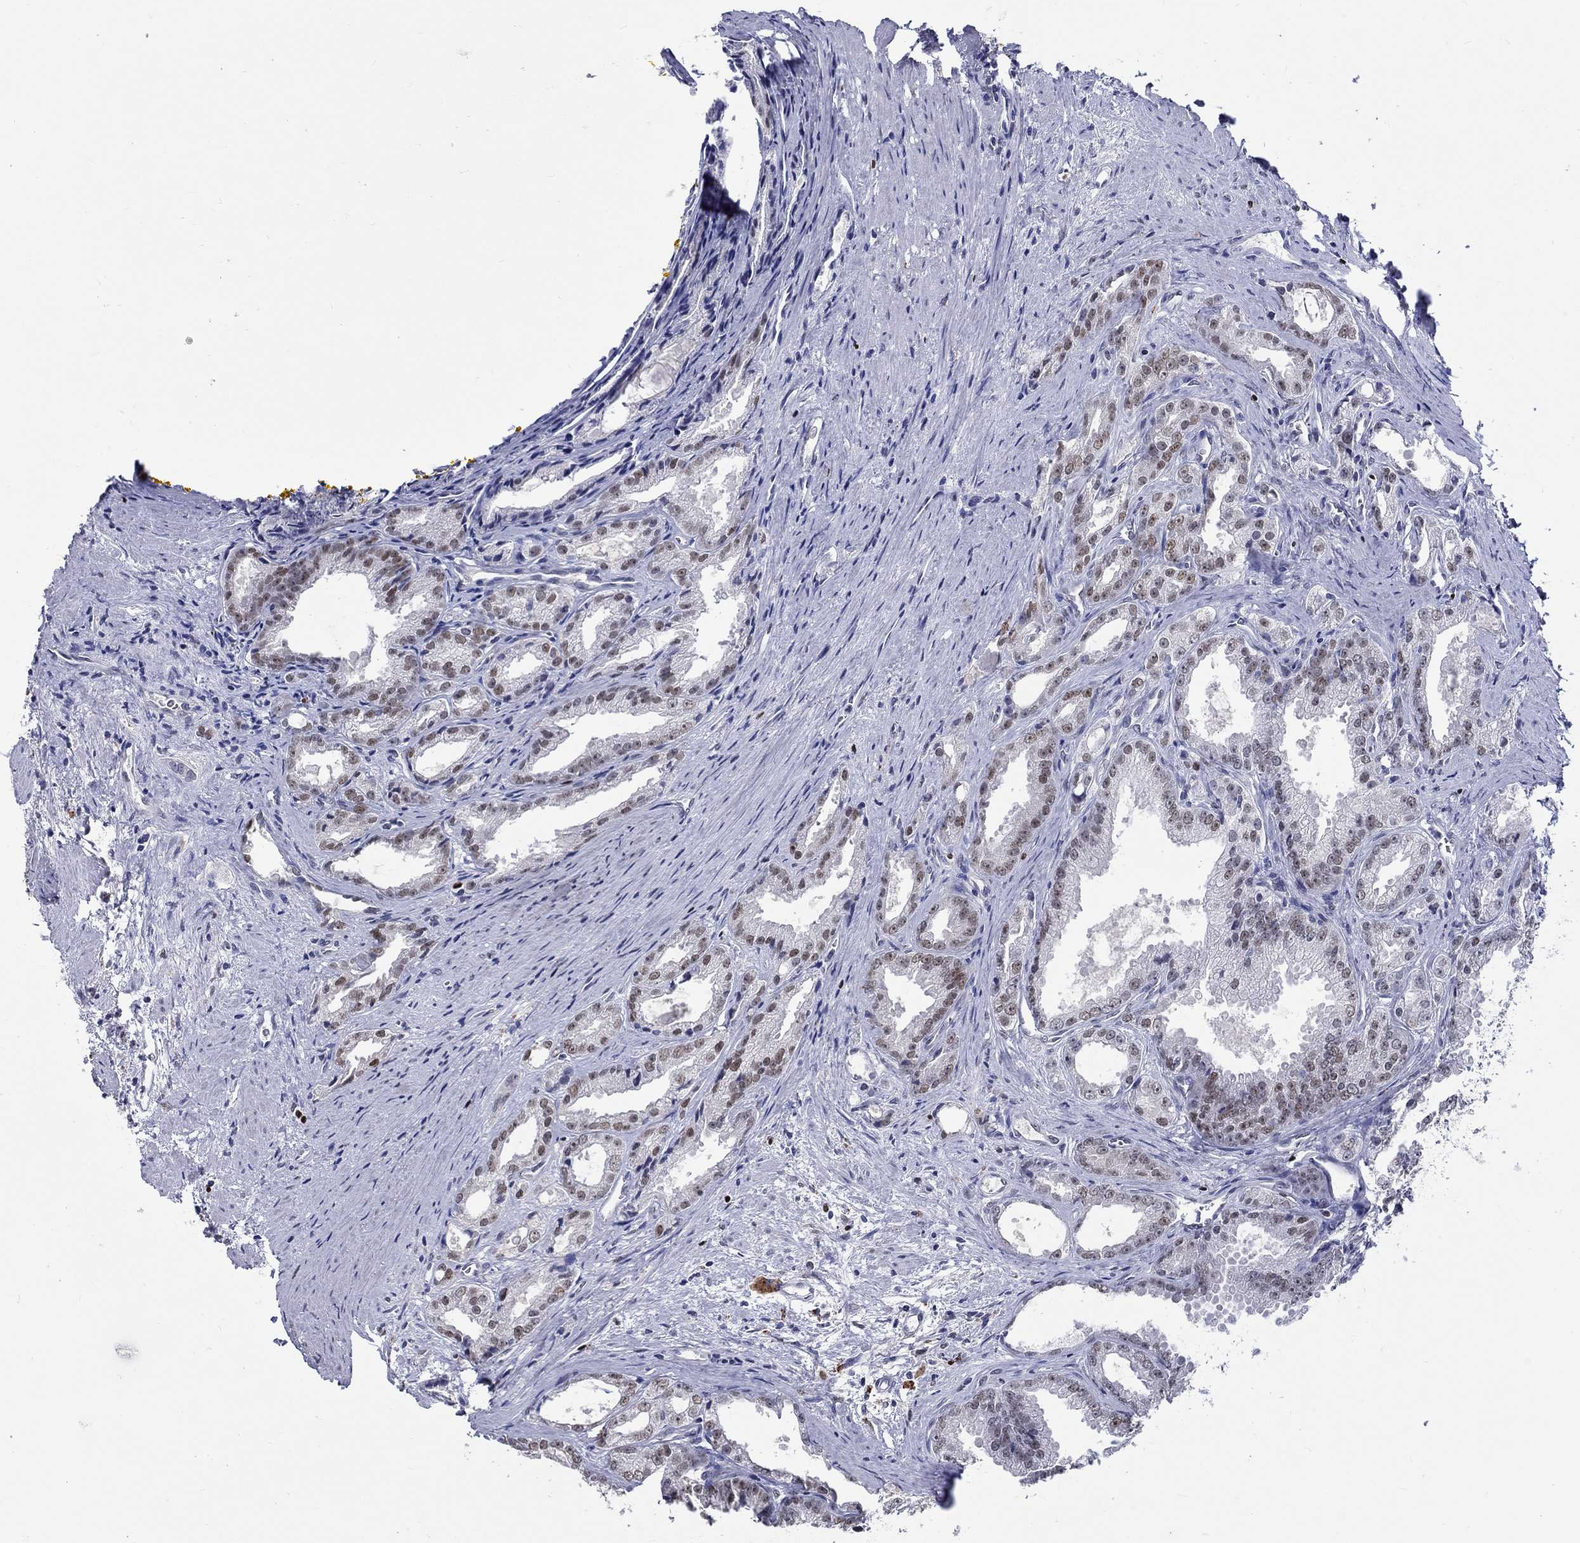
{"staining": {"intensity": "weak", "quantity": "<25%", "location": "nuclear"}, "tissue": "prostate cancer", "cell_type": "Tumor cells", "image_type": "cancer", "snomed": [{"axis": "morphology", "description": "Adenocarcinoma, NOS"}, {"axis": "morphology", "description": "Adenocarcinoma, High grade"}, {"axis": "topography", "description": "Prostate"}], "caption": "An immunohistochemistry image of prostate cancer (adenocarcinoma (high-grade)) is shown. There is no staining in tumor cells of prostate cancer (adenocarcinoma (high-grade)).", "gene": "GATA2", "patient": {"sex": "male", "age": 70}}